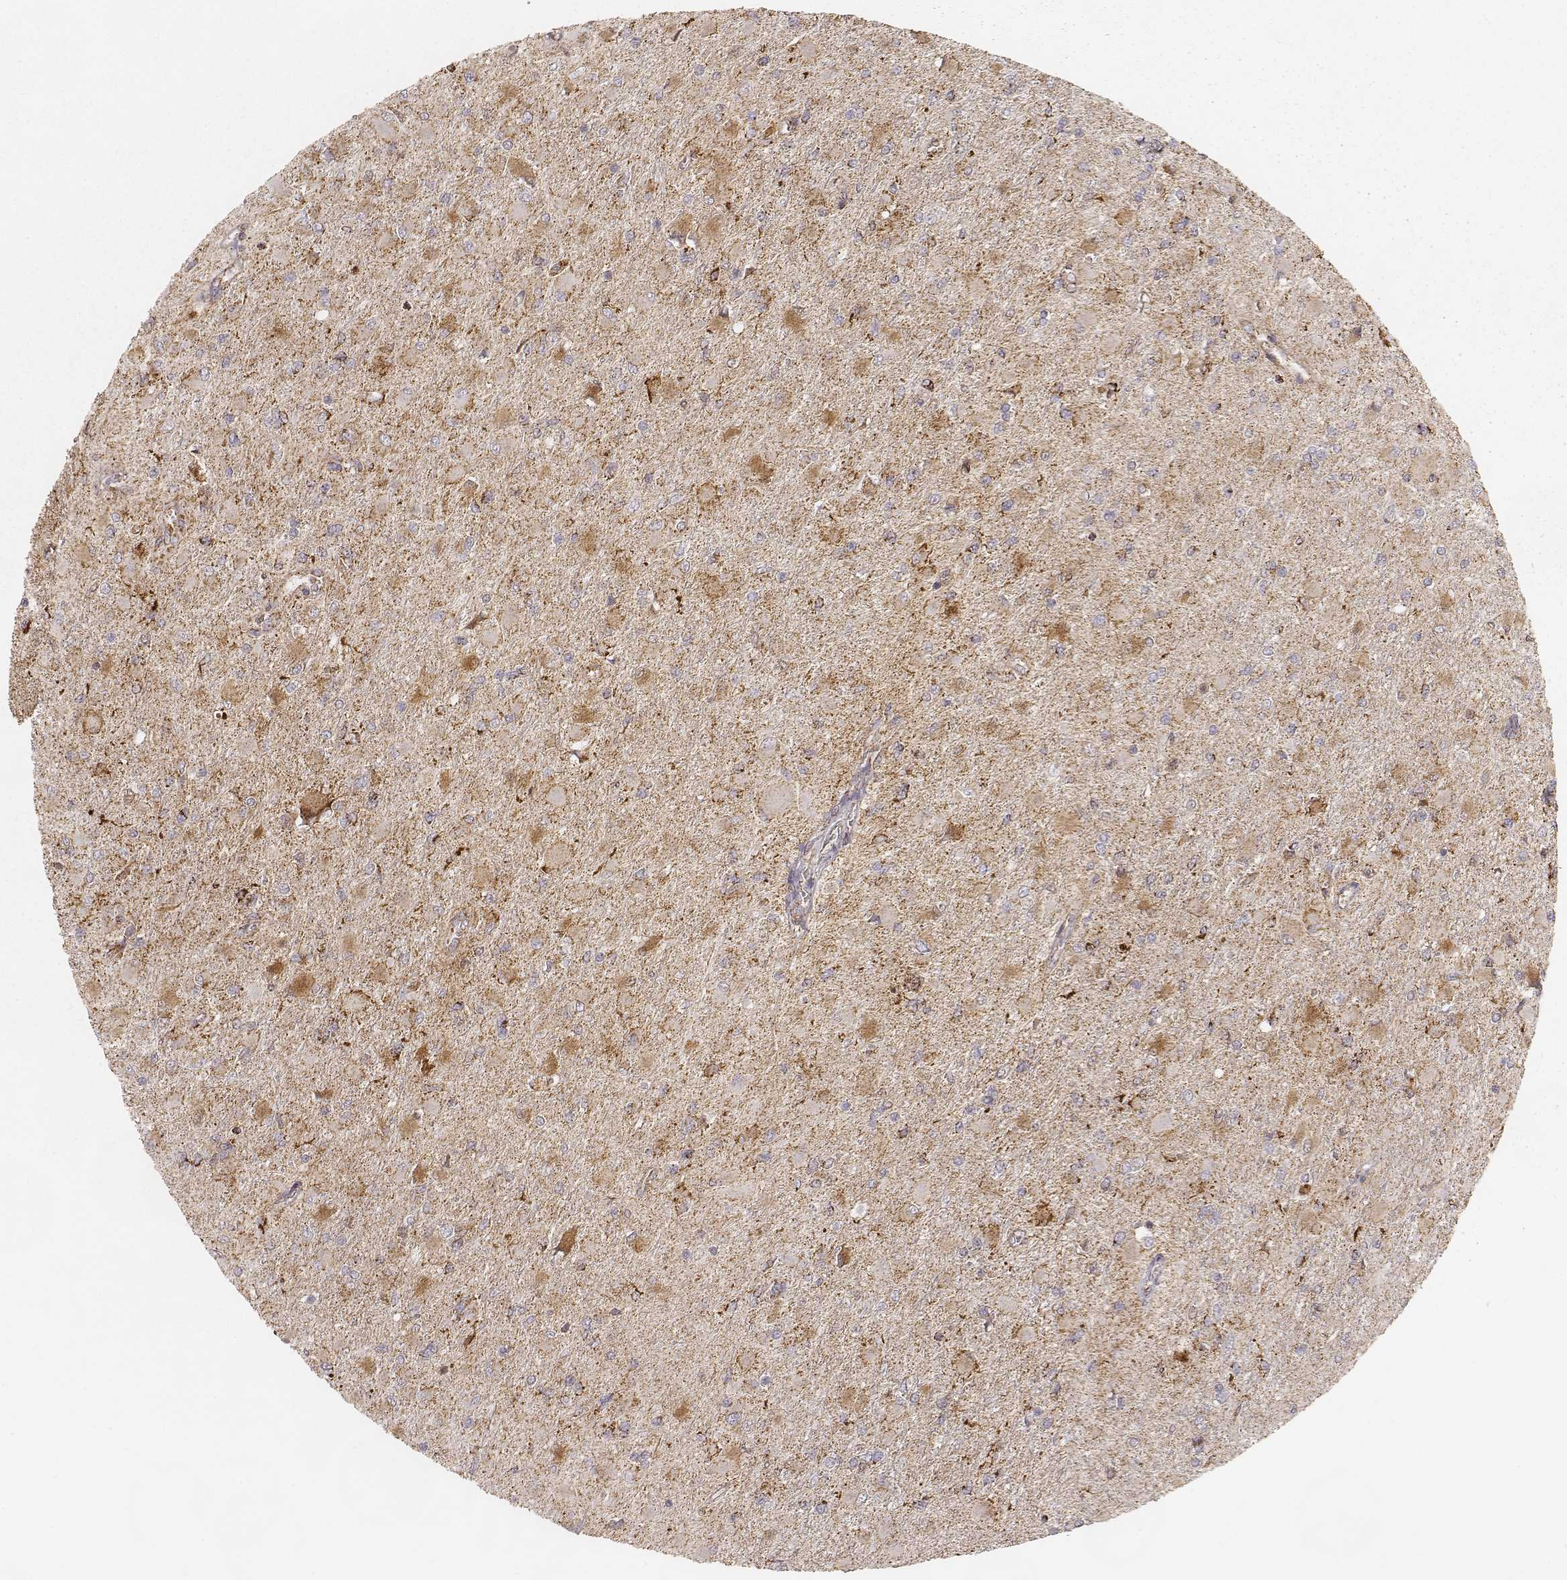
{"staining": {"intensity": "weak", "quantity": "25%-75%", "location": "cytoplasmic/membranous"}, "tissue": "glioma", "cell_type": "Tumor cells", "image_type": "cancer", "snomed": [{"axis": "morphology", "description": "Glioma, malignant, High grade"}, {"axis": "topography", "description": "Cerebral cortex"}], "caption": "Immunohistochemical staining of human malignant glioma (high-grade) reveals low levels of weak cytoplasmic/membranous protein positivity in approximately 25%-75% of tumor cells. (brown staining indicates protein expression, while blue staining denotes nuclei).", "gene": "CS", "patient": {"sex": "female", "age": 36}}